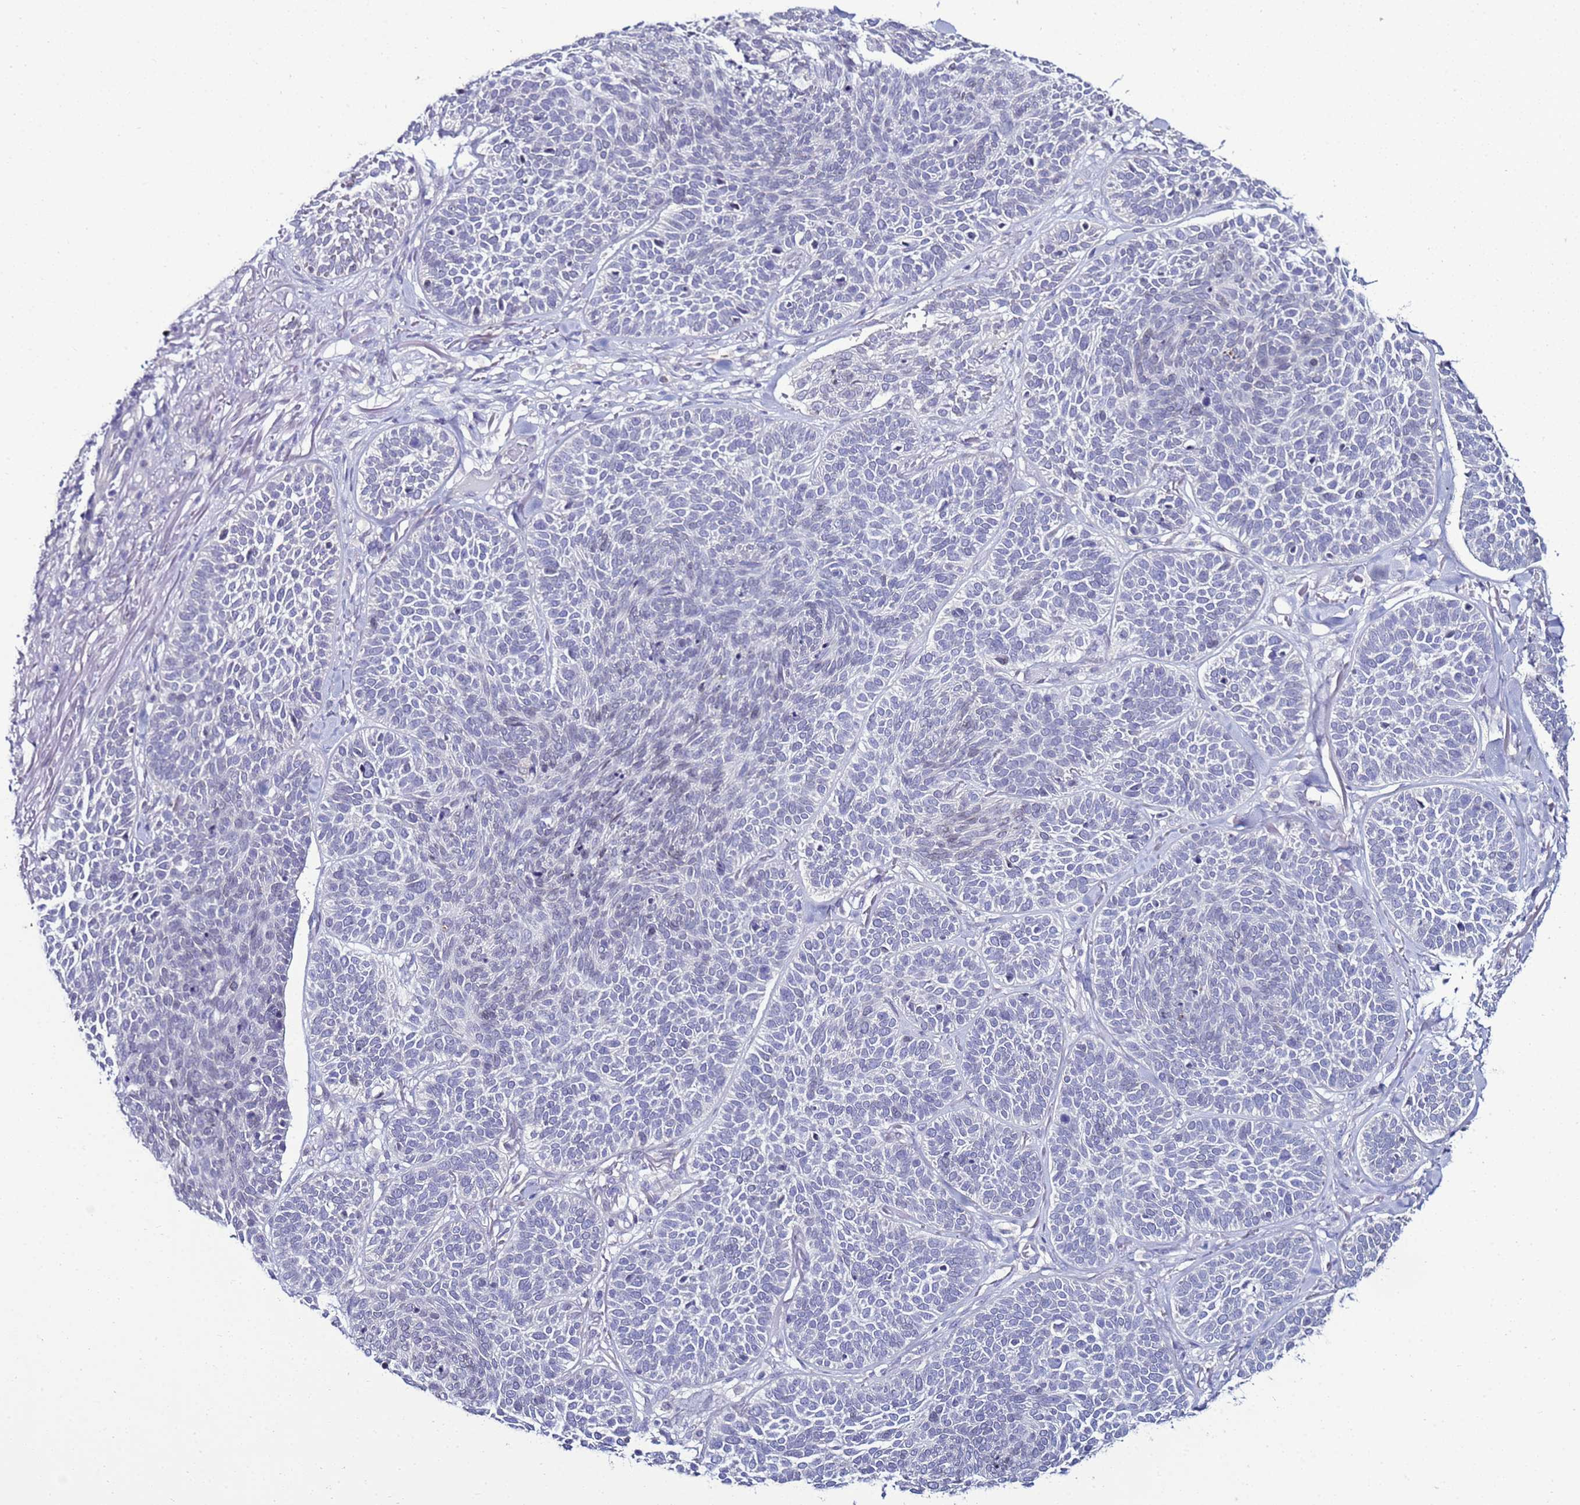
{"staining": {"intensity": "negative", "quantity": "none", "location": "none"}, "tissue": "skin cancer", "cell_type": "Tumor cells", "image_type": "cancer", "snomed": [{"axis": "morphology", "description": "Basal cell carcinoma"}, {"axis": "topography", "description": "Skin"}], "caption": "There is no significant positivity in tumor cells of basal cell carcinoma (skin).", "gene": "FAM166B", "patient": {"sex": "male", "age": 85}}